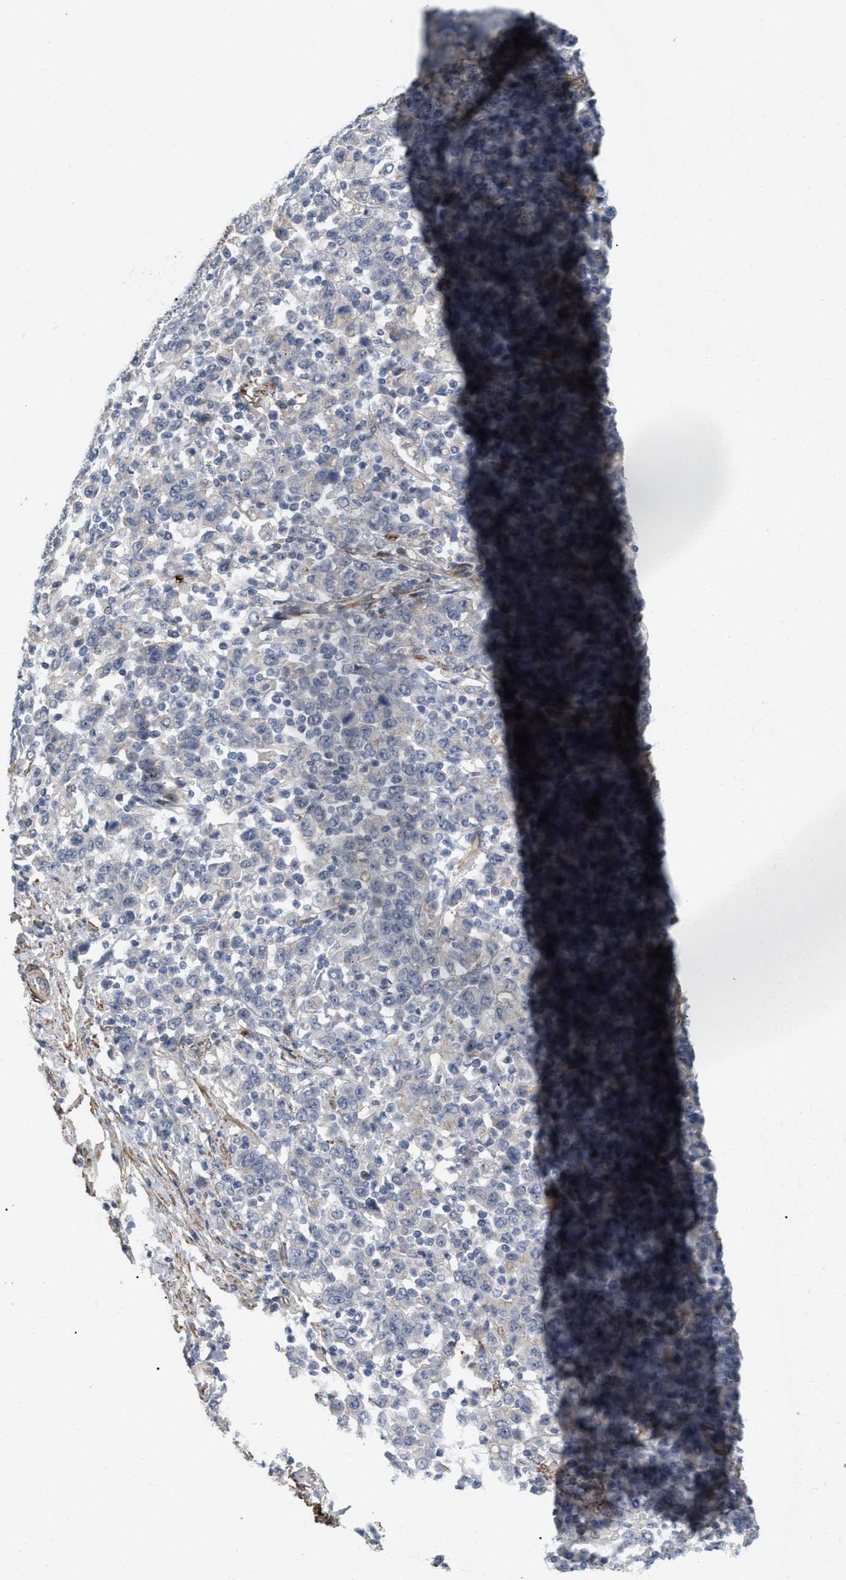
{"staining": {"intensity": "negative", "quantity": "none", "location": "none"}, "tissue": "stomach cancer", "cell_type": "Tumor cells", "image_type": "cancer", "snomed": [{"axis": "morphology", "description": "Adenocarcinoma, NOS"}, {"axis": "topography", "description": "Stomach, upper"}], "caption": "High power microscopy image of an immunohistochemistry image of stomach cancer (adenocarcinoma), revealing no significant positivity in tumor cells. (DAB IHC visualized using brightfield microscopy, high magnification).", "gene": "ST6GALNAC6", "patient": {"sex": "male", "age": 69}}